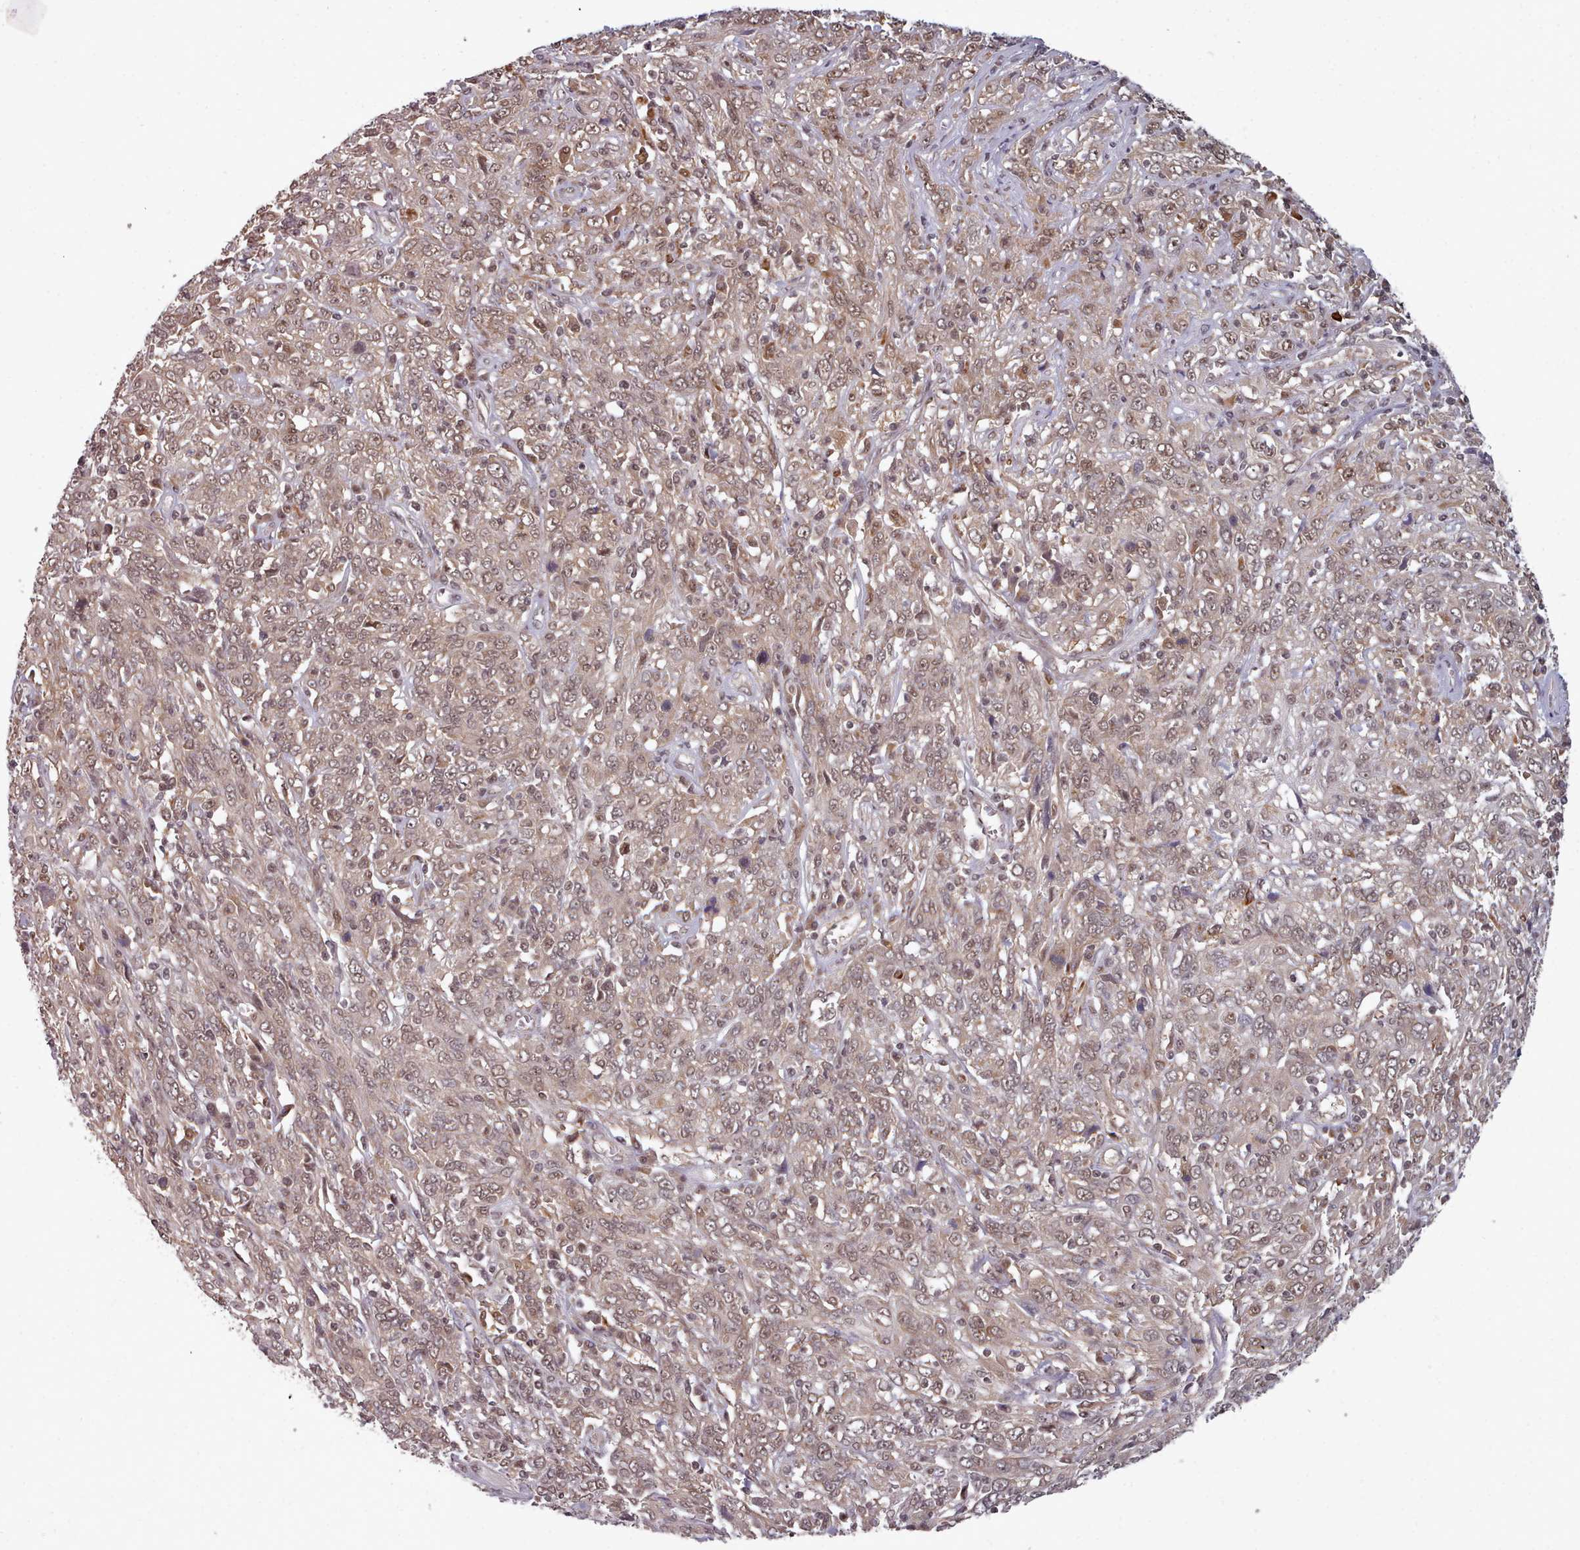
{"staining": {"intensity": "weak", "quantity": ">75%", "location": "cytoplasmic/membranous,nuclear"}, "tissue": "cervical cancer", "cell_type": "Tumor cells", "image_type": "cancer", "snomed": [{"axis": "morphology", "description": "Squamous cell carcinoma, NOS"}, {"axis": "topography", "description": "Cervix"}], "caption": "A photomicrograph of human cervical cancer (squamous cell carcinoma) stained for a protein exhibits weak cytoplasmic/membranous and nuclear brown staining in tumor cells. (IHC, brightfield microscopy, high magnification).", "gene": "DHX8", "patient": {"sex": "female", "age": 46}}